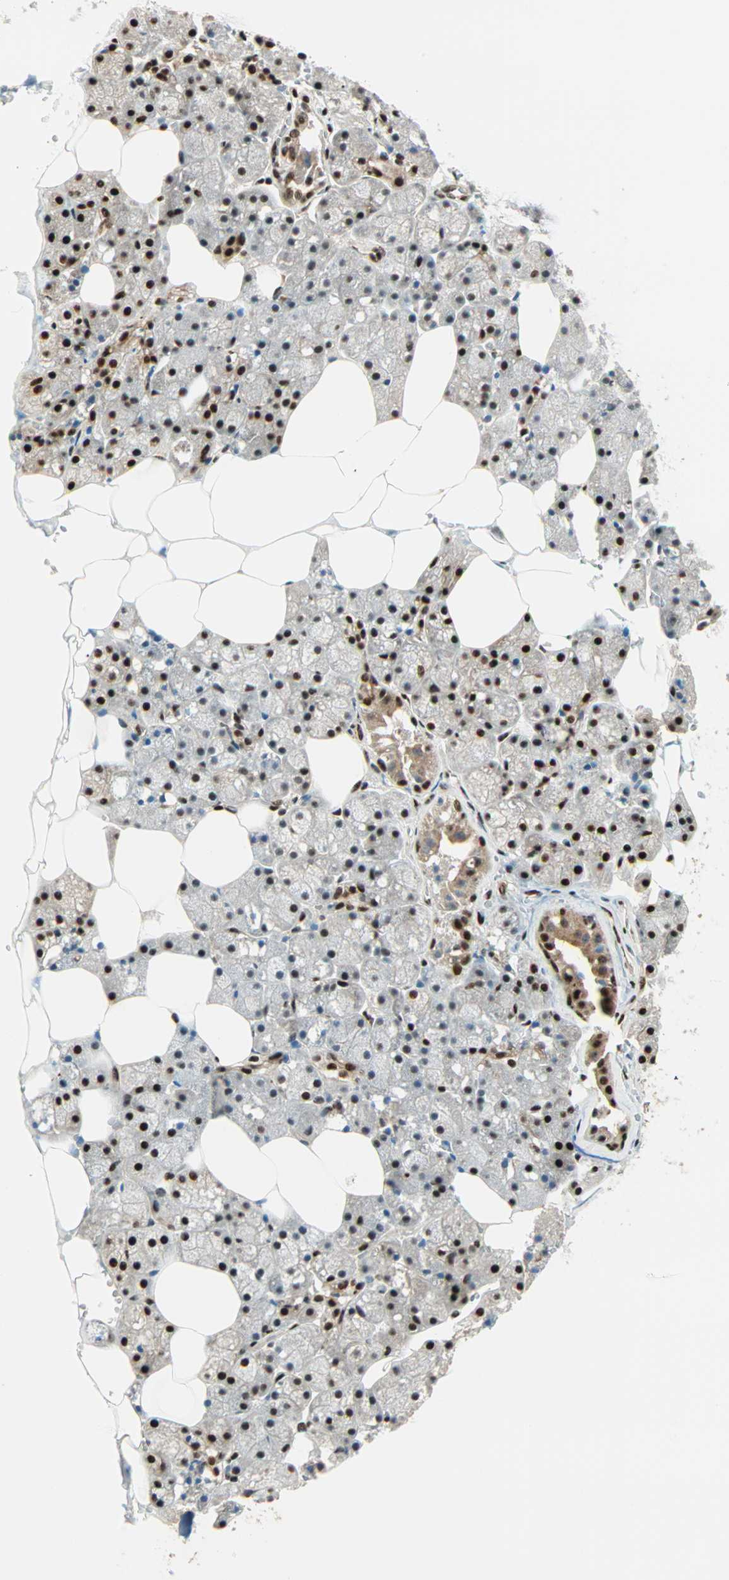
{"staining": {"intensity": "strong", "quantity": ">75%", "location": "cytoplasmic/membranous,nuclear"}, "tissue": "salivary gland", "cell_type": "Glandular cells", "image_type": "normal", "snomed": [{"axis": "morphology", "description": "Normal tissue, NOS"}, {"axis": "topography", "description": "Salivary gland"}], "caption": "The immunohistochemical stain highlights strong cytoplasmic/membranous,nuclear staining in glandular cells of benign salivary gland. The staining was performed using DAB to visualize the protein expression in brown, while the nuclei were stained in blue with hematoxylin (Magnification: 20x).", "gene": "PNPLA6", "patient": {"sex": "male", "age": 62}}